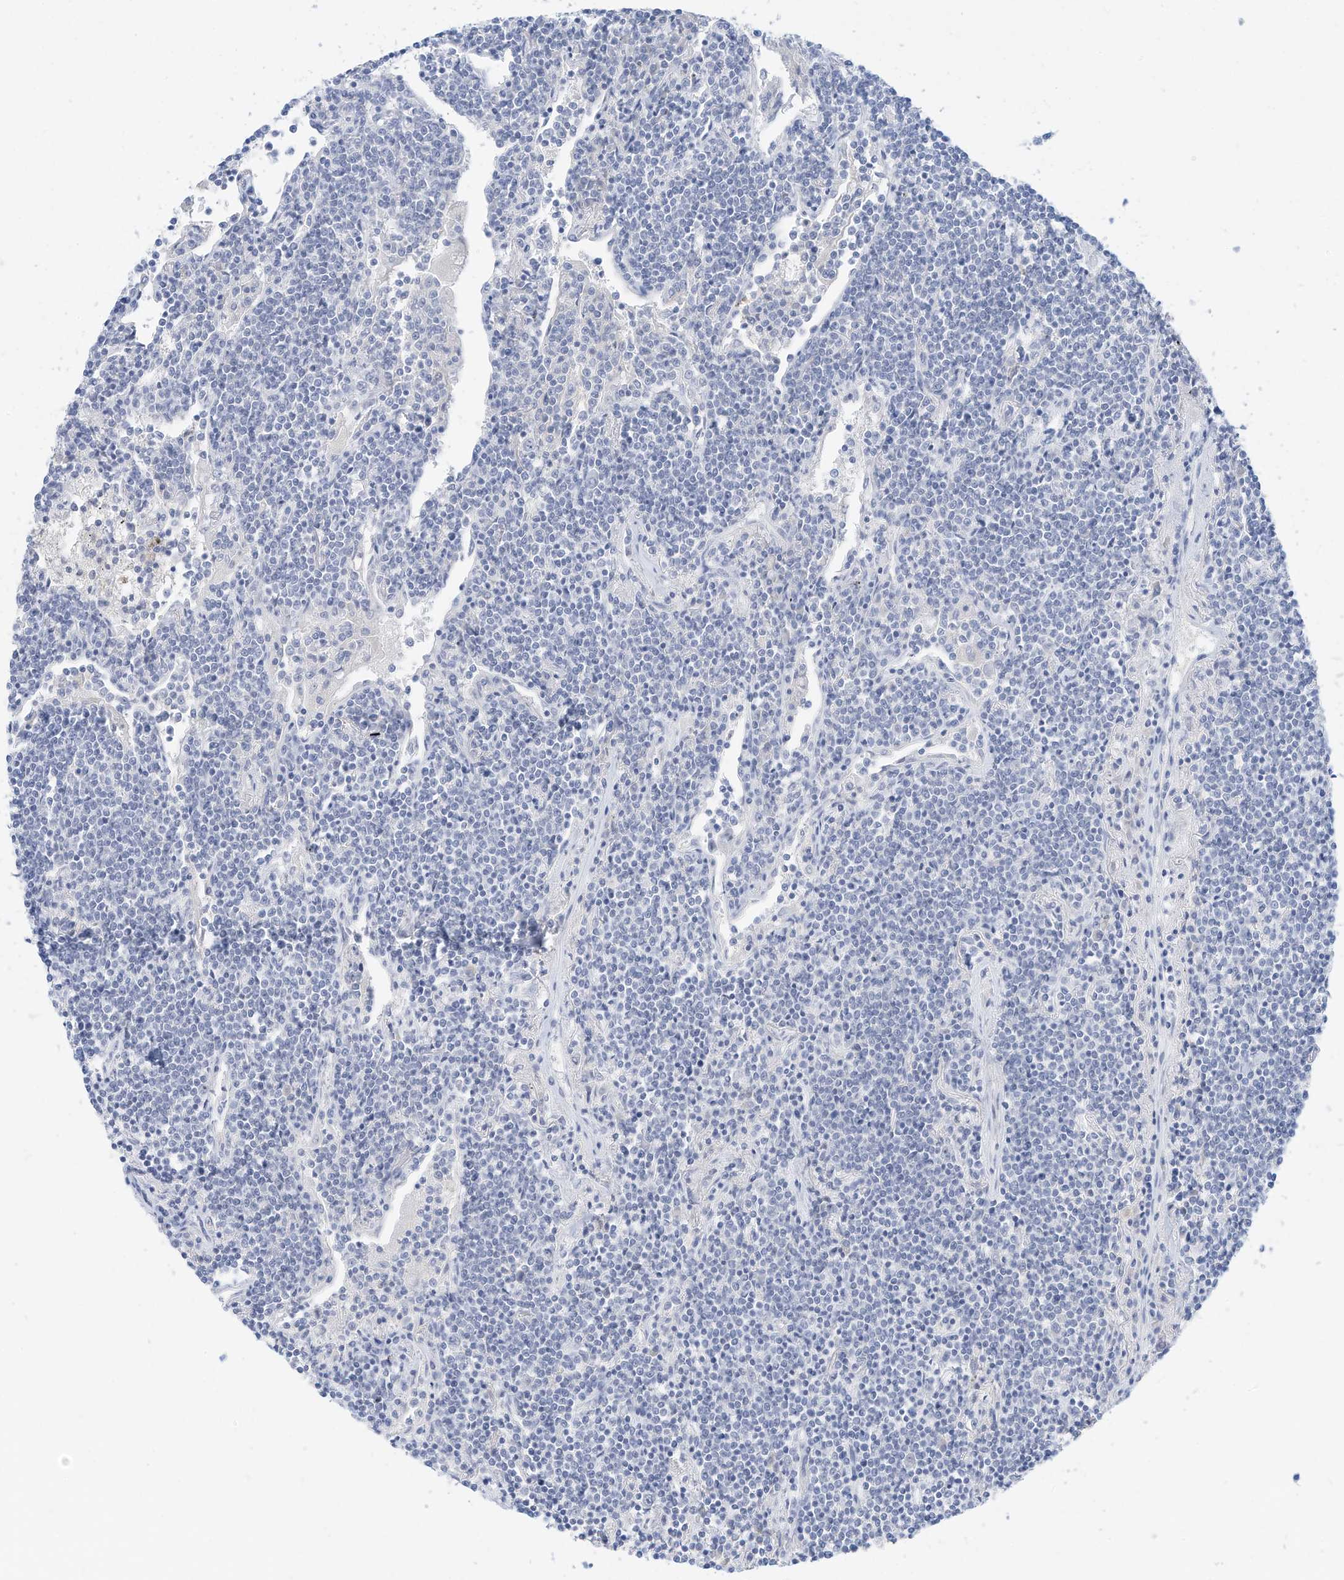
{"staining": {"intensity": "negative", "quantity": "none", "location": "none"}, "tissue": "lymphoma", "cell_type": "Tumor cells", "image_type": "cancer", "snomed": [{"axis": "morphology", "description": "Malignant lymphoma, non-Hodgkin's type, Low grade"}, {"axis": "topography", "description": "Lung"}], "caption": "Immunohistochemical staining of malignant lymphoma, non-Hodgkin's type (low-grade) shows no significant positivity in tumor cells.", "gene": "SPOCD1", "patient": {"sex": "female", "age": 71}}